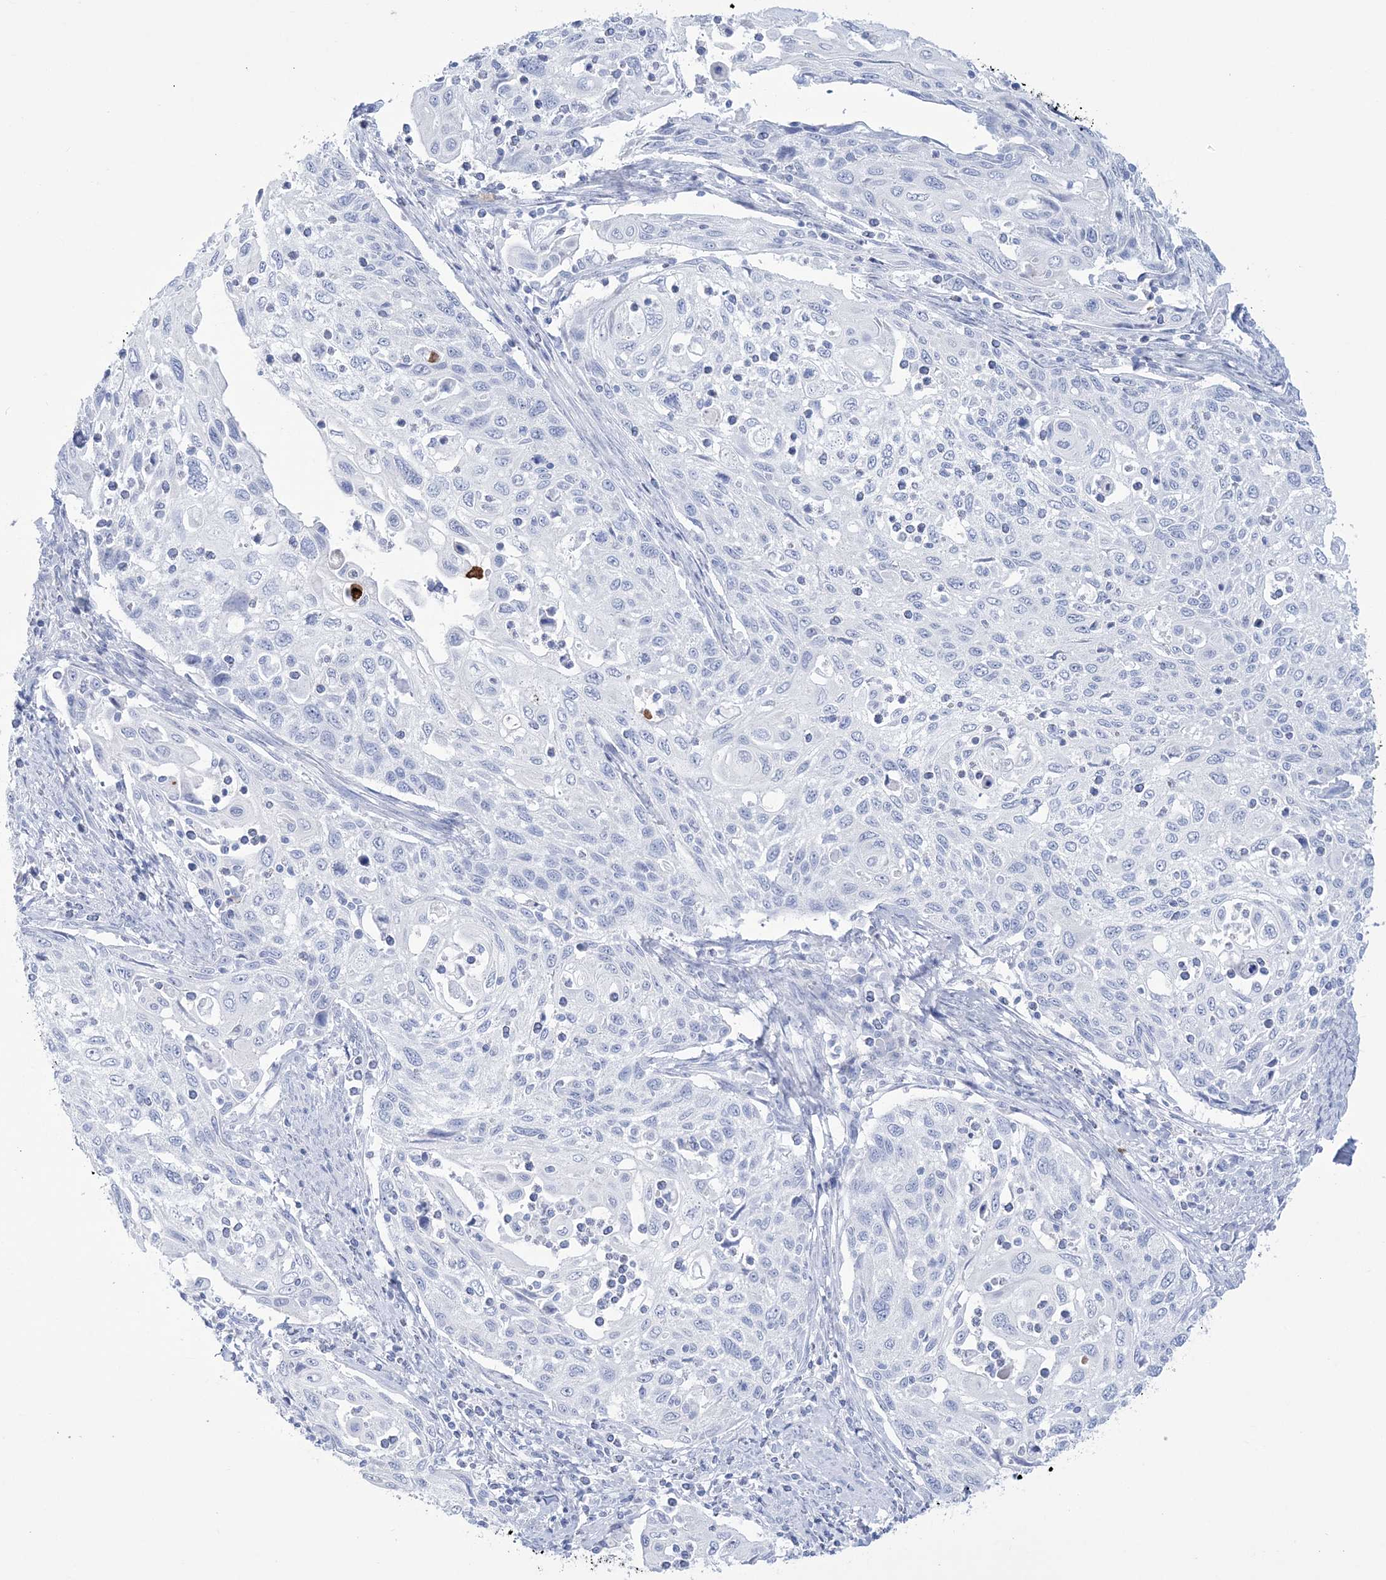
{"staining": {"intensity": "negative", "quantity": "none", "location": "none"}, "tissue": "cervical cancer", "cell_type": "Tumor cells", "image_type": "cancer", "snomed": [{"axis": "morphology", "description": "Squamous cell carcinoma, NOS"}, {"axis": "topography", "description": "Cervix"}], "caption": "There is no significant staining in tumor cells of squamous cell carcinoma (cervical). (DAB (3,3'-diaminobenzidine) immunohistochemistry (IHC) with hematoxylin counter stain).", "gene": "RBP2", "patient": {"sex": "female", "age": 70}}